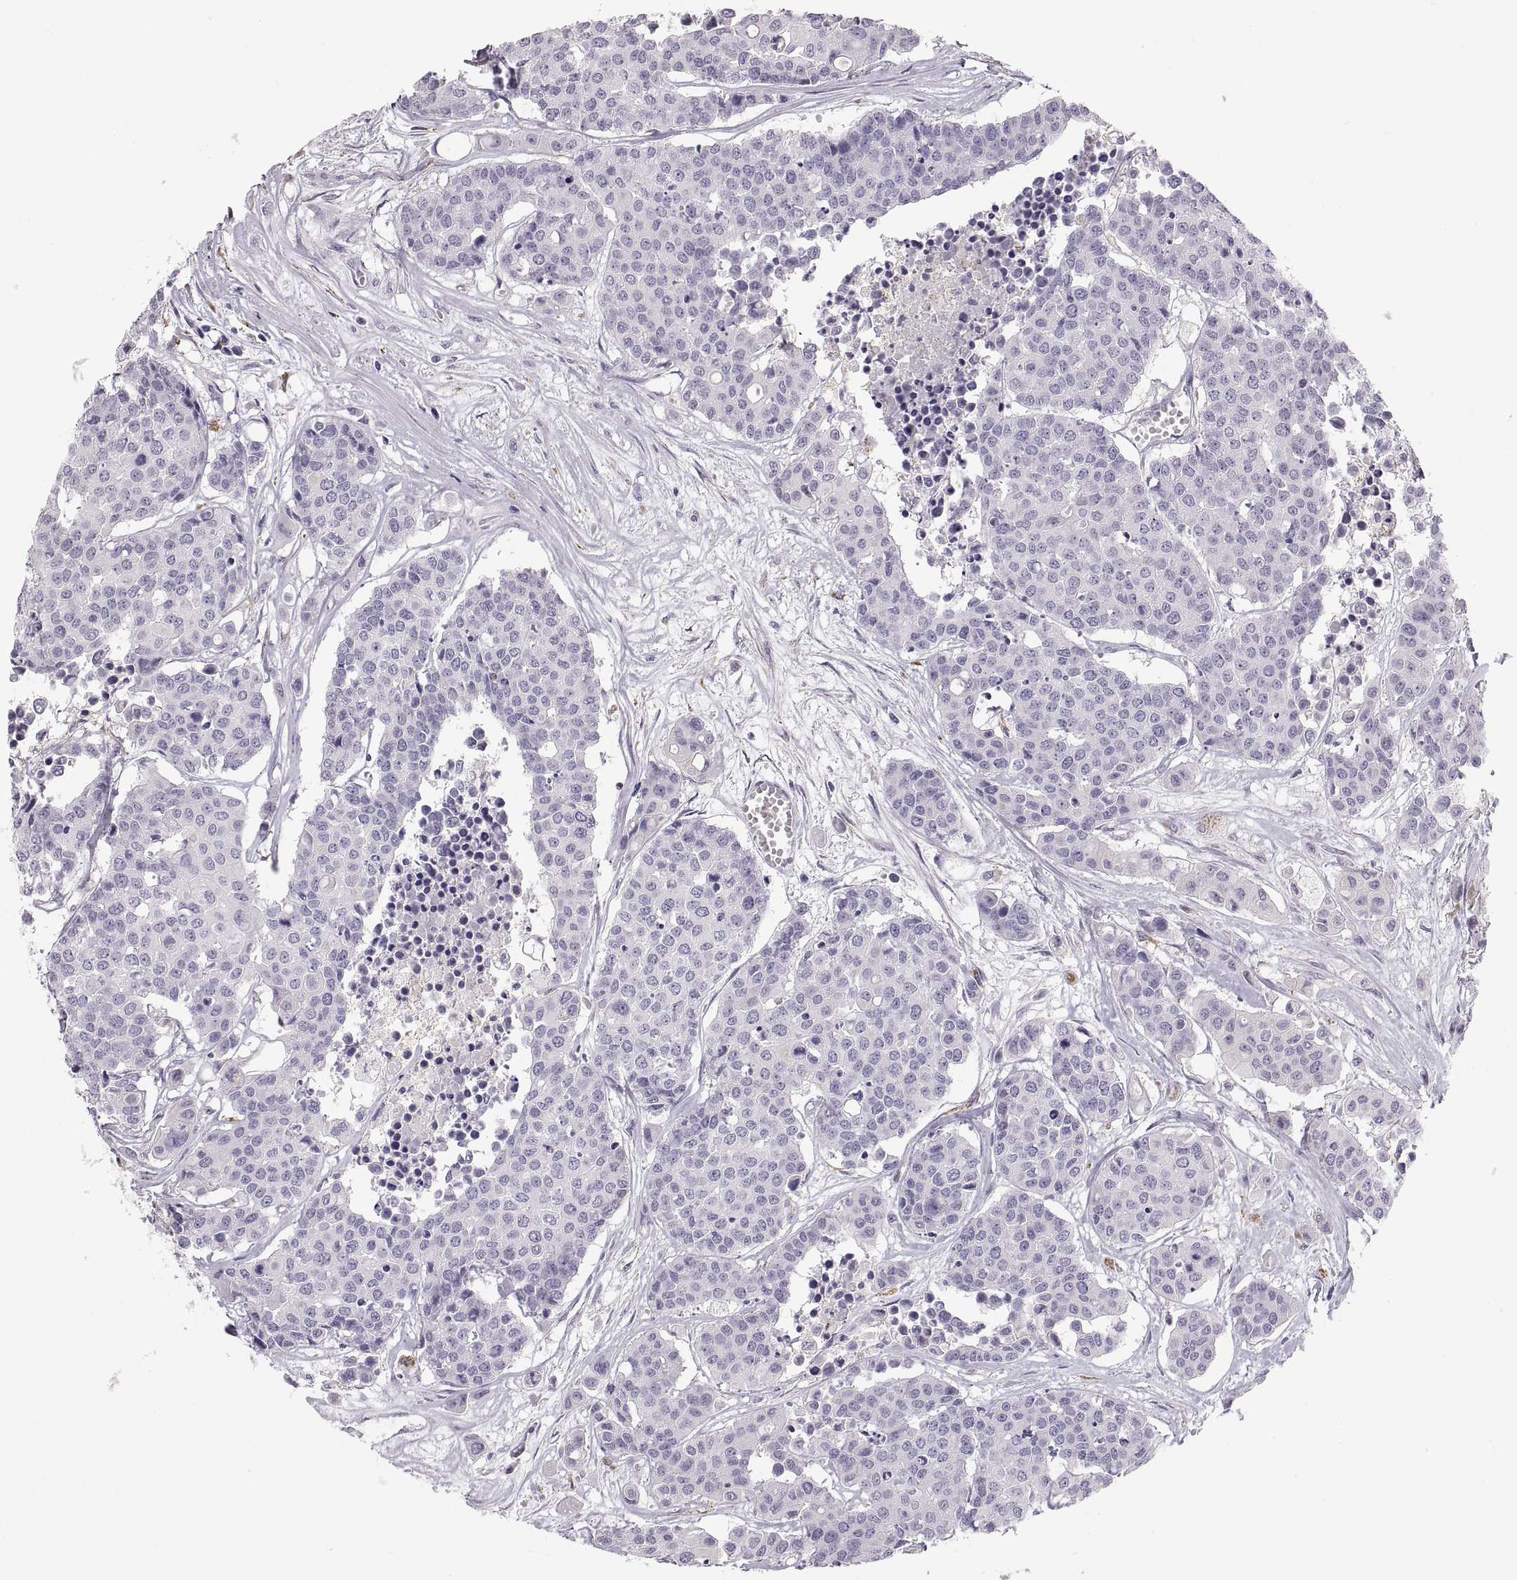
{"staining": {"intensity": "negative", "quantity": "none", "location": "none"}, "tissue": "carcinoid", "cell_type": "Tumor cells", "image_type": "cancer", "snomed": [{"axis": "morphology", "description": "Carcinoid, malignant, NOS"}, {"axis": "topography", "description": "Colon"}], "caption": "Human carcinoid stained for a protein using IHC displays no positivity in tumor cells.", "gene": "COL9A3", "patient": {"sex": "male", "age": 81}}